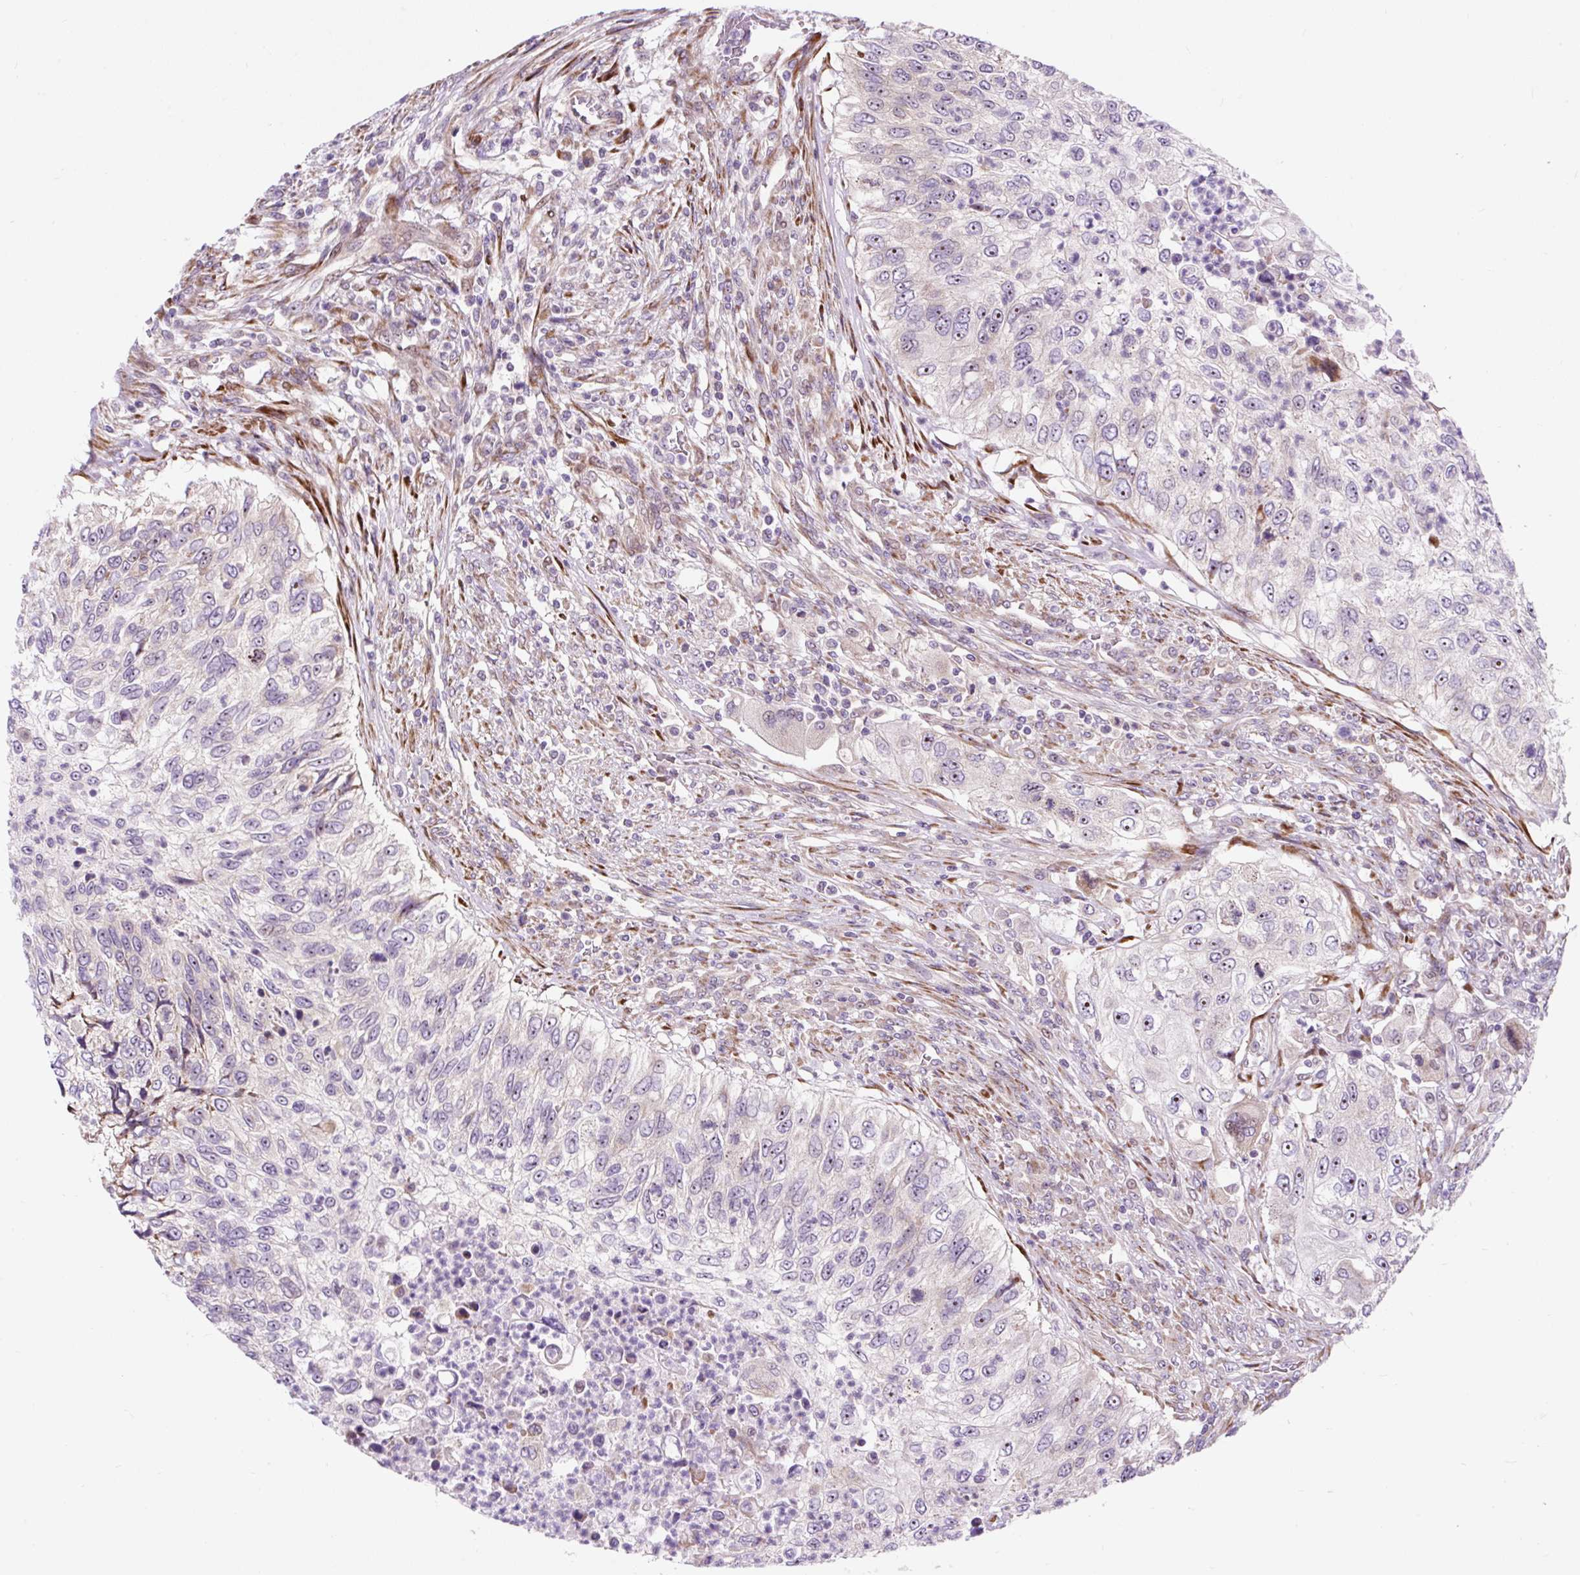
{"staining": {"intensity": "negative", "quantity": "none", "location": "none"}, "tissue": "urothelial cancer", "cell_type": "Tumor cells", "image_type": "cancer", "snomed": [{"axis": "morphology", "description": "Urothelial carcinoma, High grade"}, {"axis": "topography", "description": "Urinary bladder"}], "caption": "Immunohistochemistry (IHC) photomicrograph of neoplastic tissue: high-grade urothelial carcinoma stained with DAB reveals no significant protein positivity in tumor cells.", "gene": "CISD3", "patient": {"sex": "female", "age": 60}}